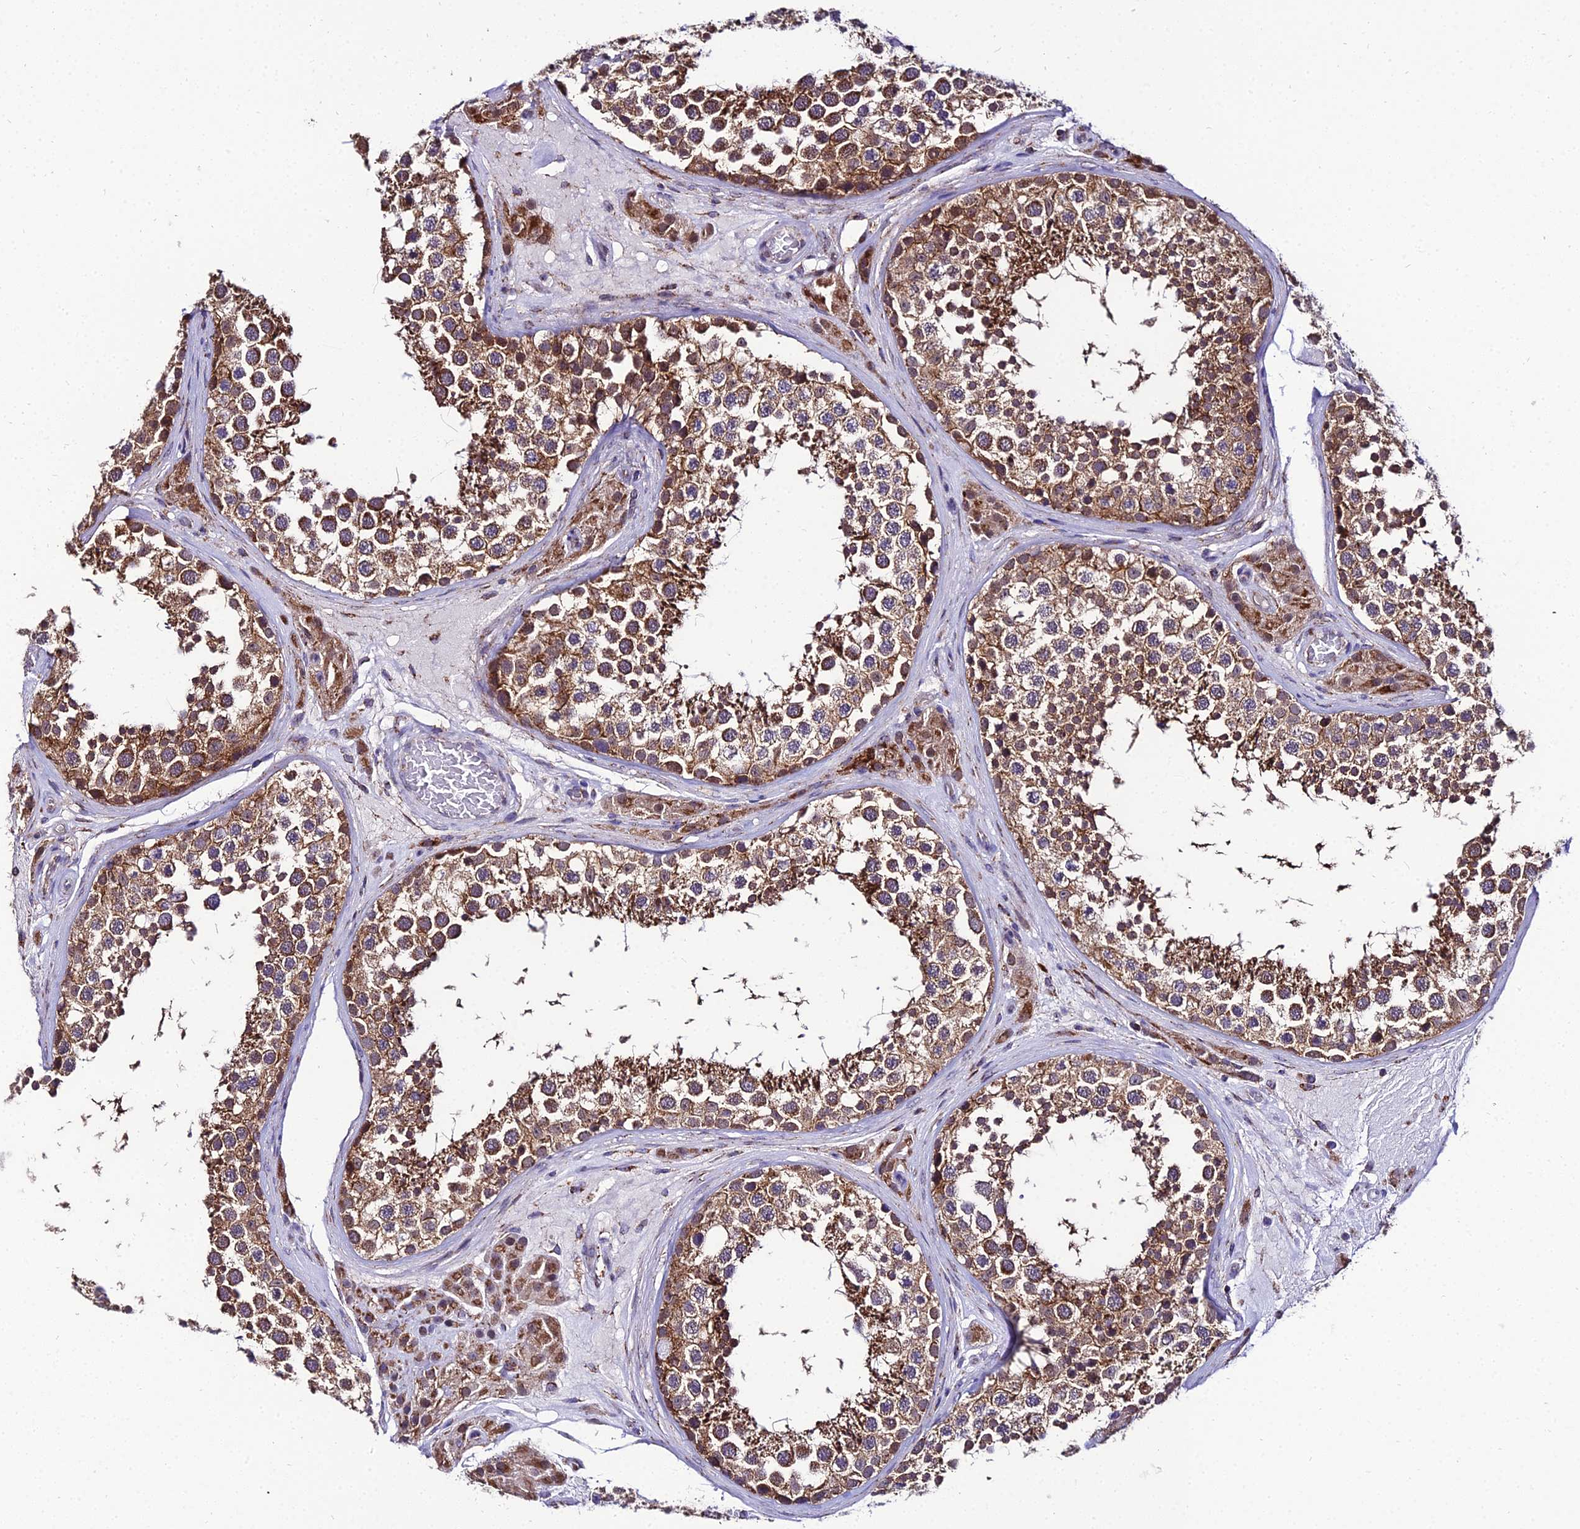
{"staining": {"intensity": "strong", "quantity": ">75%", "location": "cytoplasmic/membranous"}, "tissue": "testis", "cell_type": "Cells in seminiferous ducts", "image_type": "normal", "snomed": [{"axis": "morphology", "description": "Normal tissue, NOS"}, {"axis": "topography", "description": "Testis"}], "caption": "High-power microscopy captured an immunohistochemistry (IHC) micrograph of normal testis, revealing strong cytoplasmic/membranous staining in approximately >75% of cells in seminiferous ducts. (brown staining indicates protein expression, while blue staining denotes nuclei).", "gene": "PSMD2", "patient": {"sex": "male", "age": 46}}